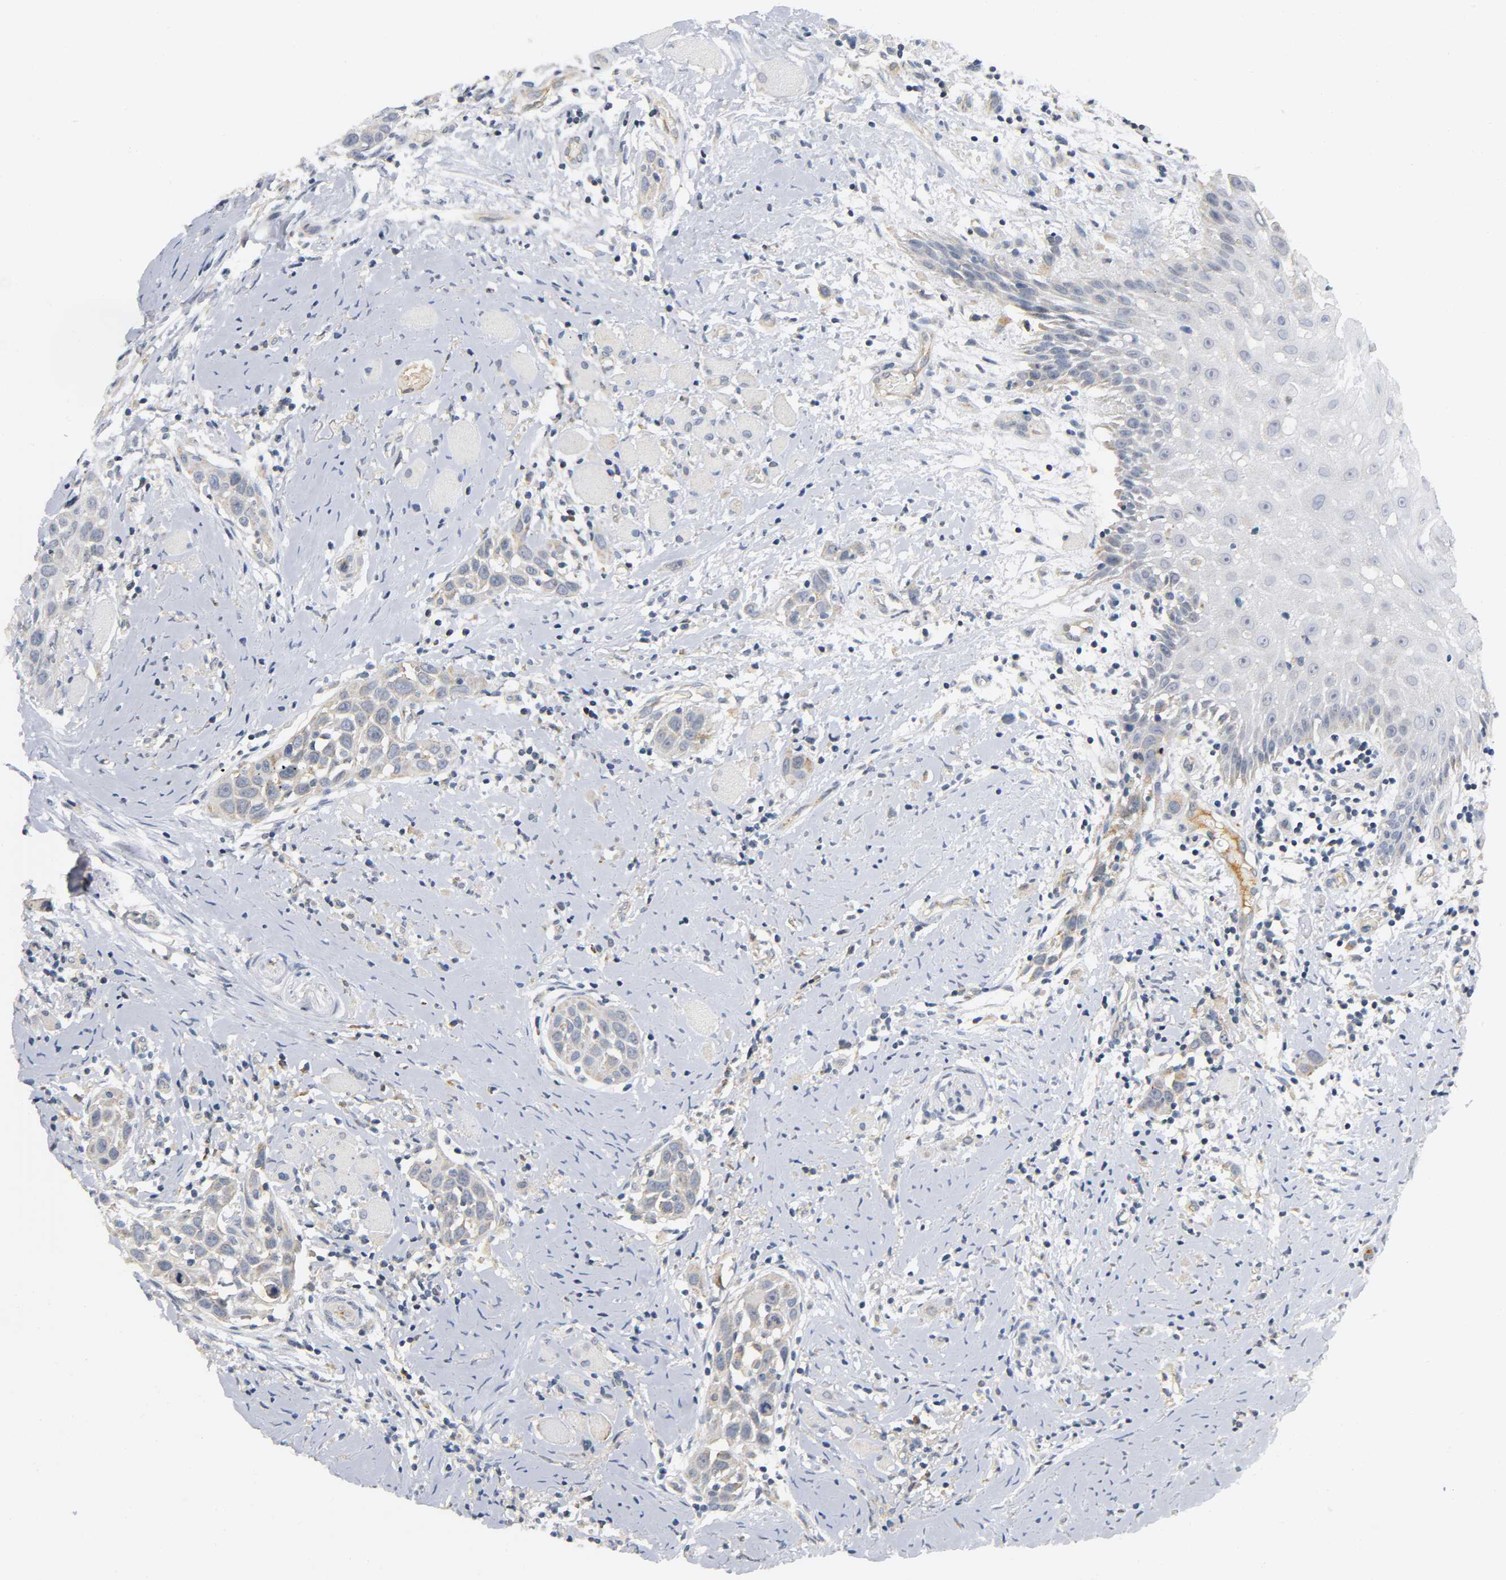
{"staining": {"intensity": "weak", "quantity": "25%-75%", "location": "cytoplasmic/membranous"}, "tissue": "head and neck cancer", "cell_type": "Tumor cells", "image_type": "cancer", "snomed": [{"axis": "morphology", "description": "Squamous cell carcinoma, NOS"}, {"axis": "topography", "description": "Oral tissue"}, {"axis": "topography", "description": "Head-Neck"}], "caption": "Weak cytoplasmic/membranous staining is present in about 25%-75% of tumor cells in head and neck cancer (squamous cell carcinoma).", "gene": "NRP1", "patient": {"sex": "female", "age": 50}}